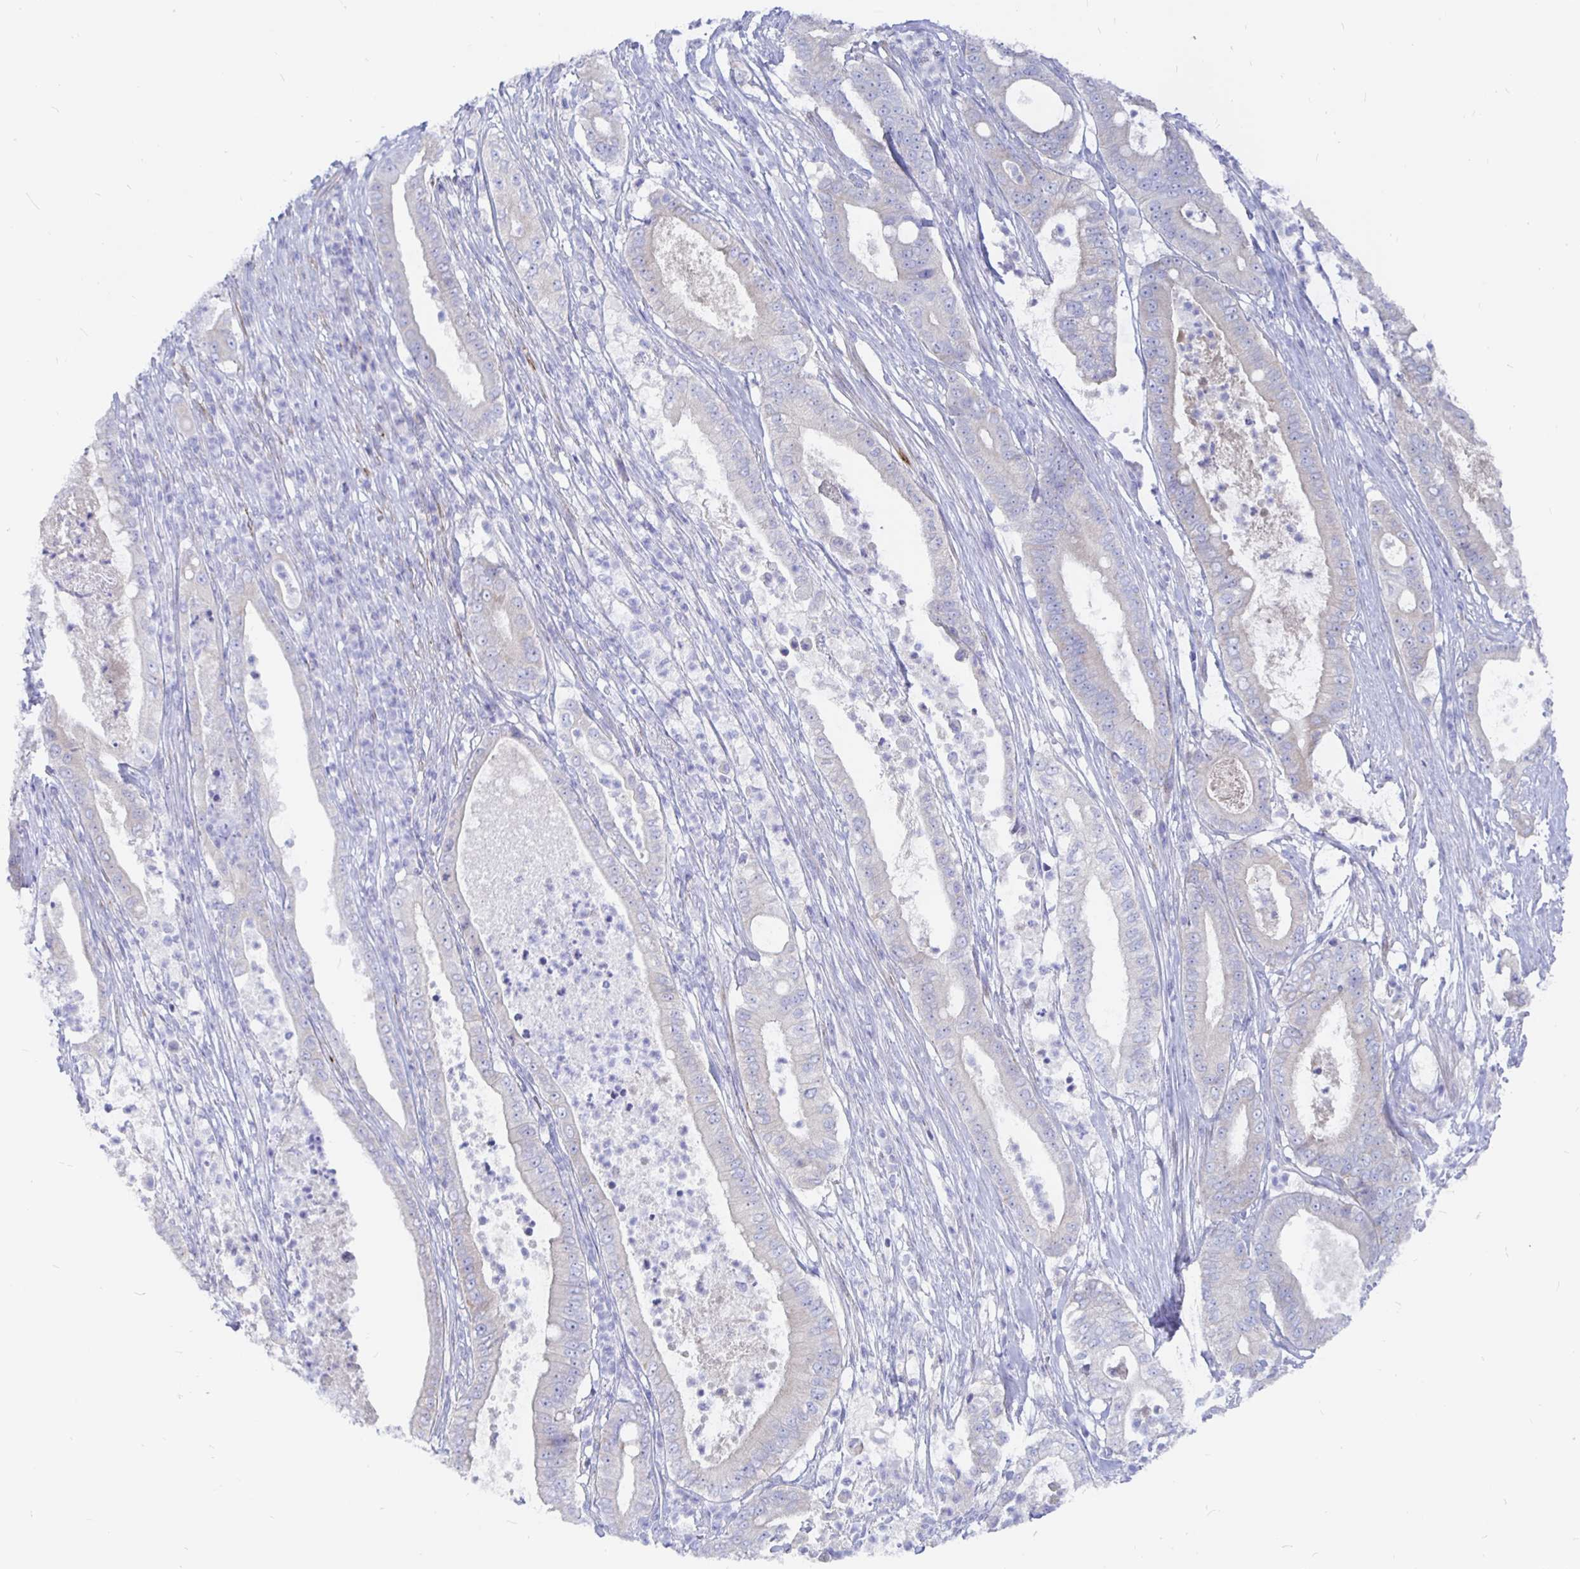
{"staining": {"intensity": "negative", "quantity": "none", "location": "none"}, "tissue": "pancreatic cancer", "cell_type": "Tumor cells", "image_type": "cancer", "snomed": [{"axis": "morphology", "description": "Adenocarcinoma, NOS"}, {"axis": "topography", "description": "Pancreas"}], "caption": "Adenocarcinoma (pancreatic) was stained to show a protein in brown. There is no significant positivity in tumor cells. The staining is performed using DAB brown chromogen with nuclei counter-stained in using hematoxylin.", "gene": "COX16", "patient": {"sex": "male", "age": 71}}